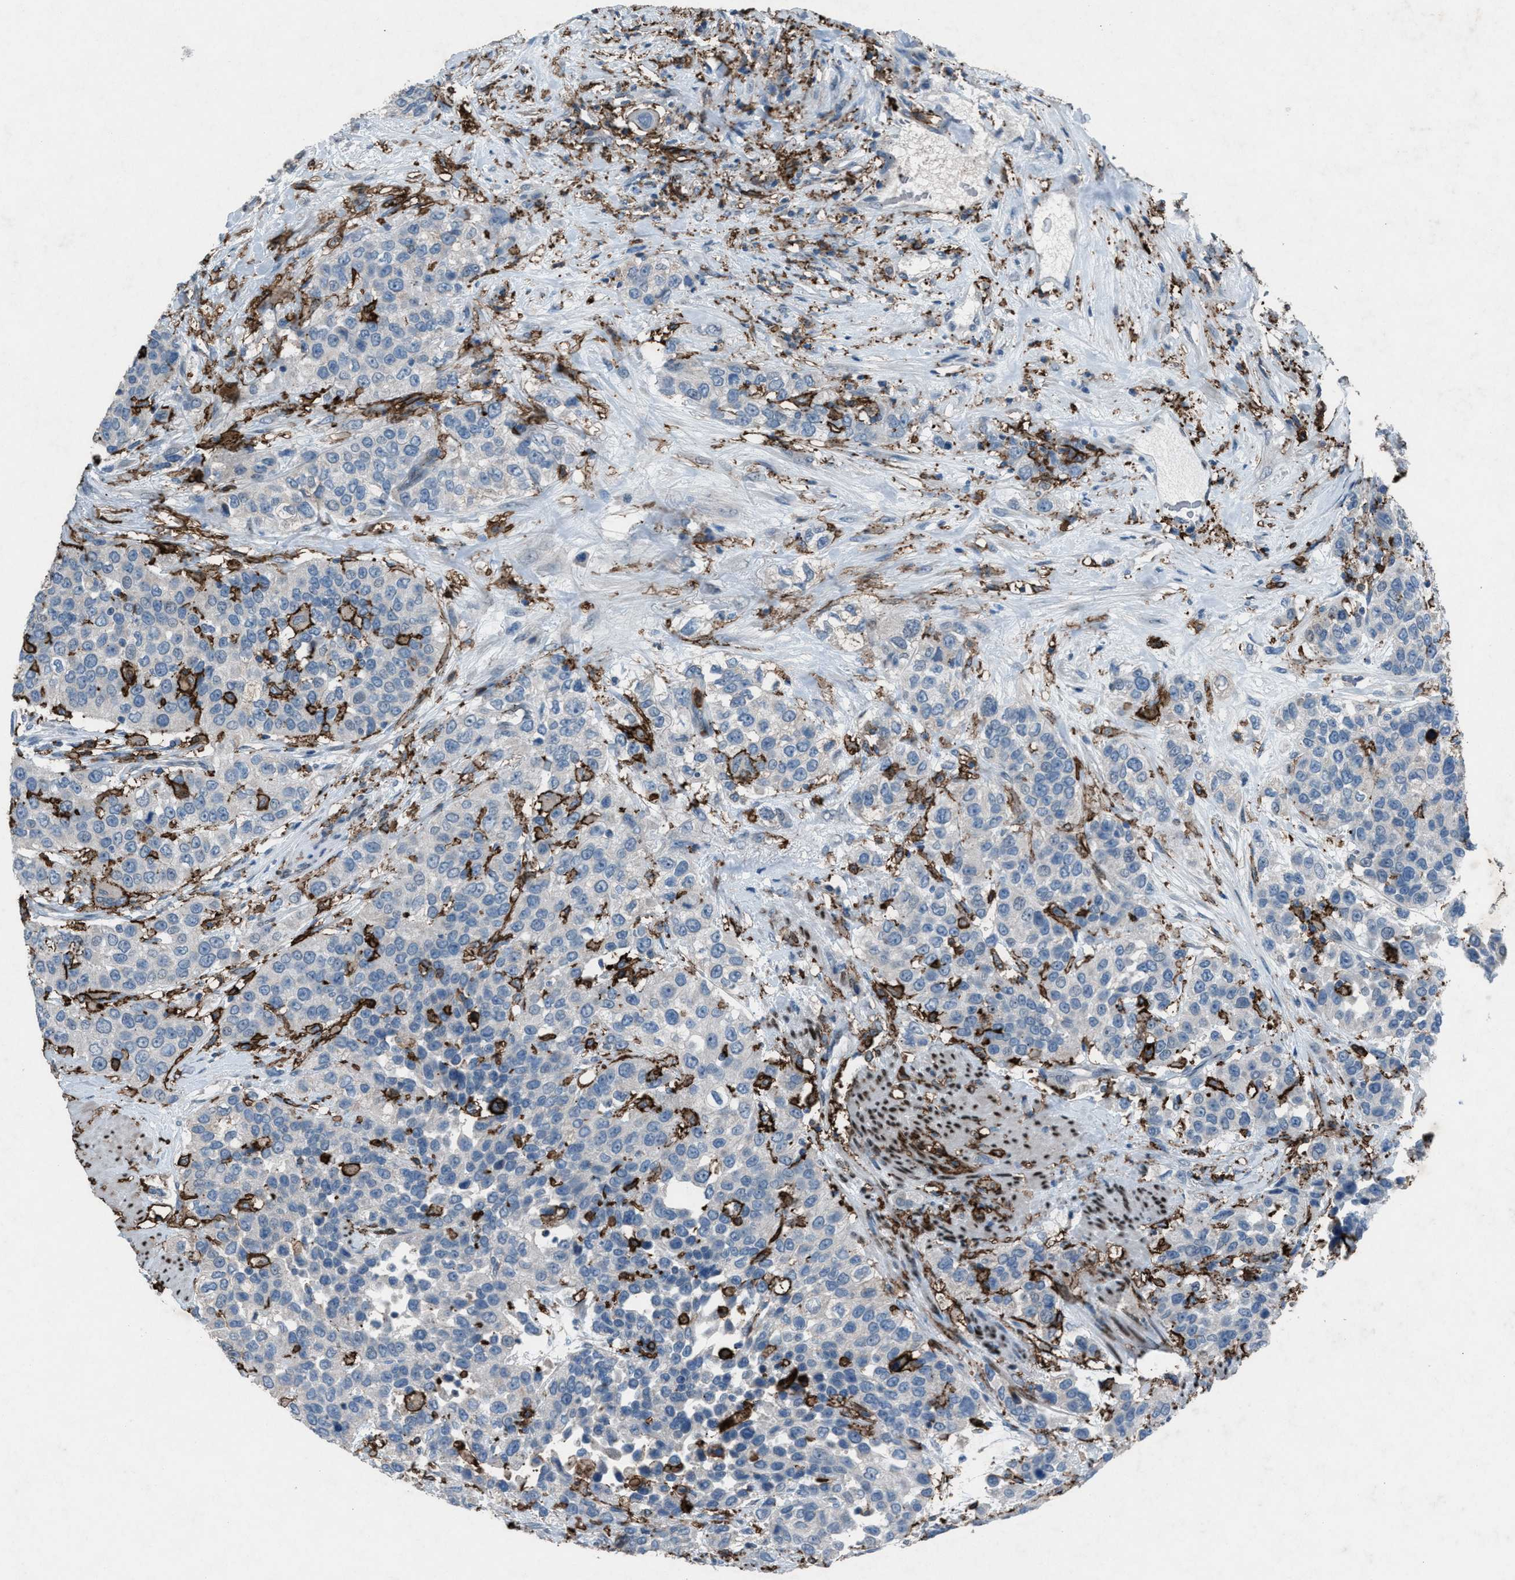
{"staining": {"intensity": "negative", "quantity": "none", "location": "none"}, "tissue": "urothelial cancer", "cell_type": "Tumor cells", "image_type": "cancer", "snomed": [{"axis": "morphology", "description": "Urothelial carcinoma, High grade"}, {"axis": "topography", "description": "Urinary bladder"}], "caption": "There is no significant expression in tumor cells of urothelial carcinoma (high-grade).", "gene": "FCER1G", "patient": {"sex": "female", "age": 80}}